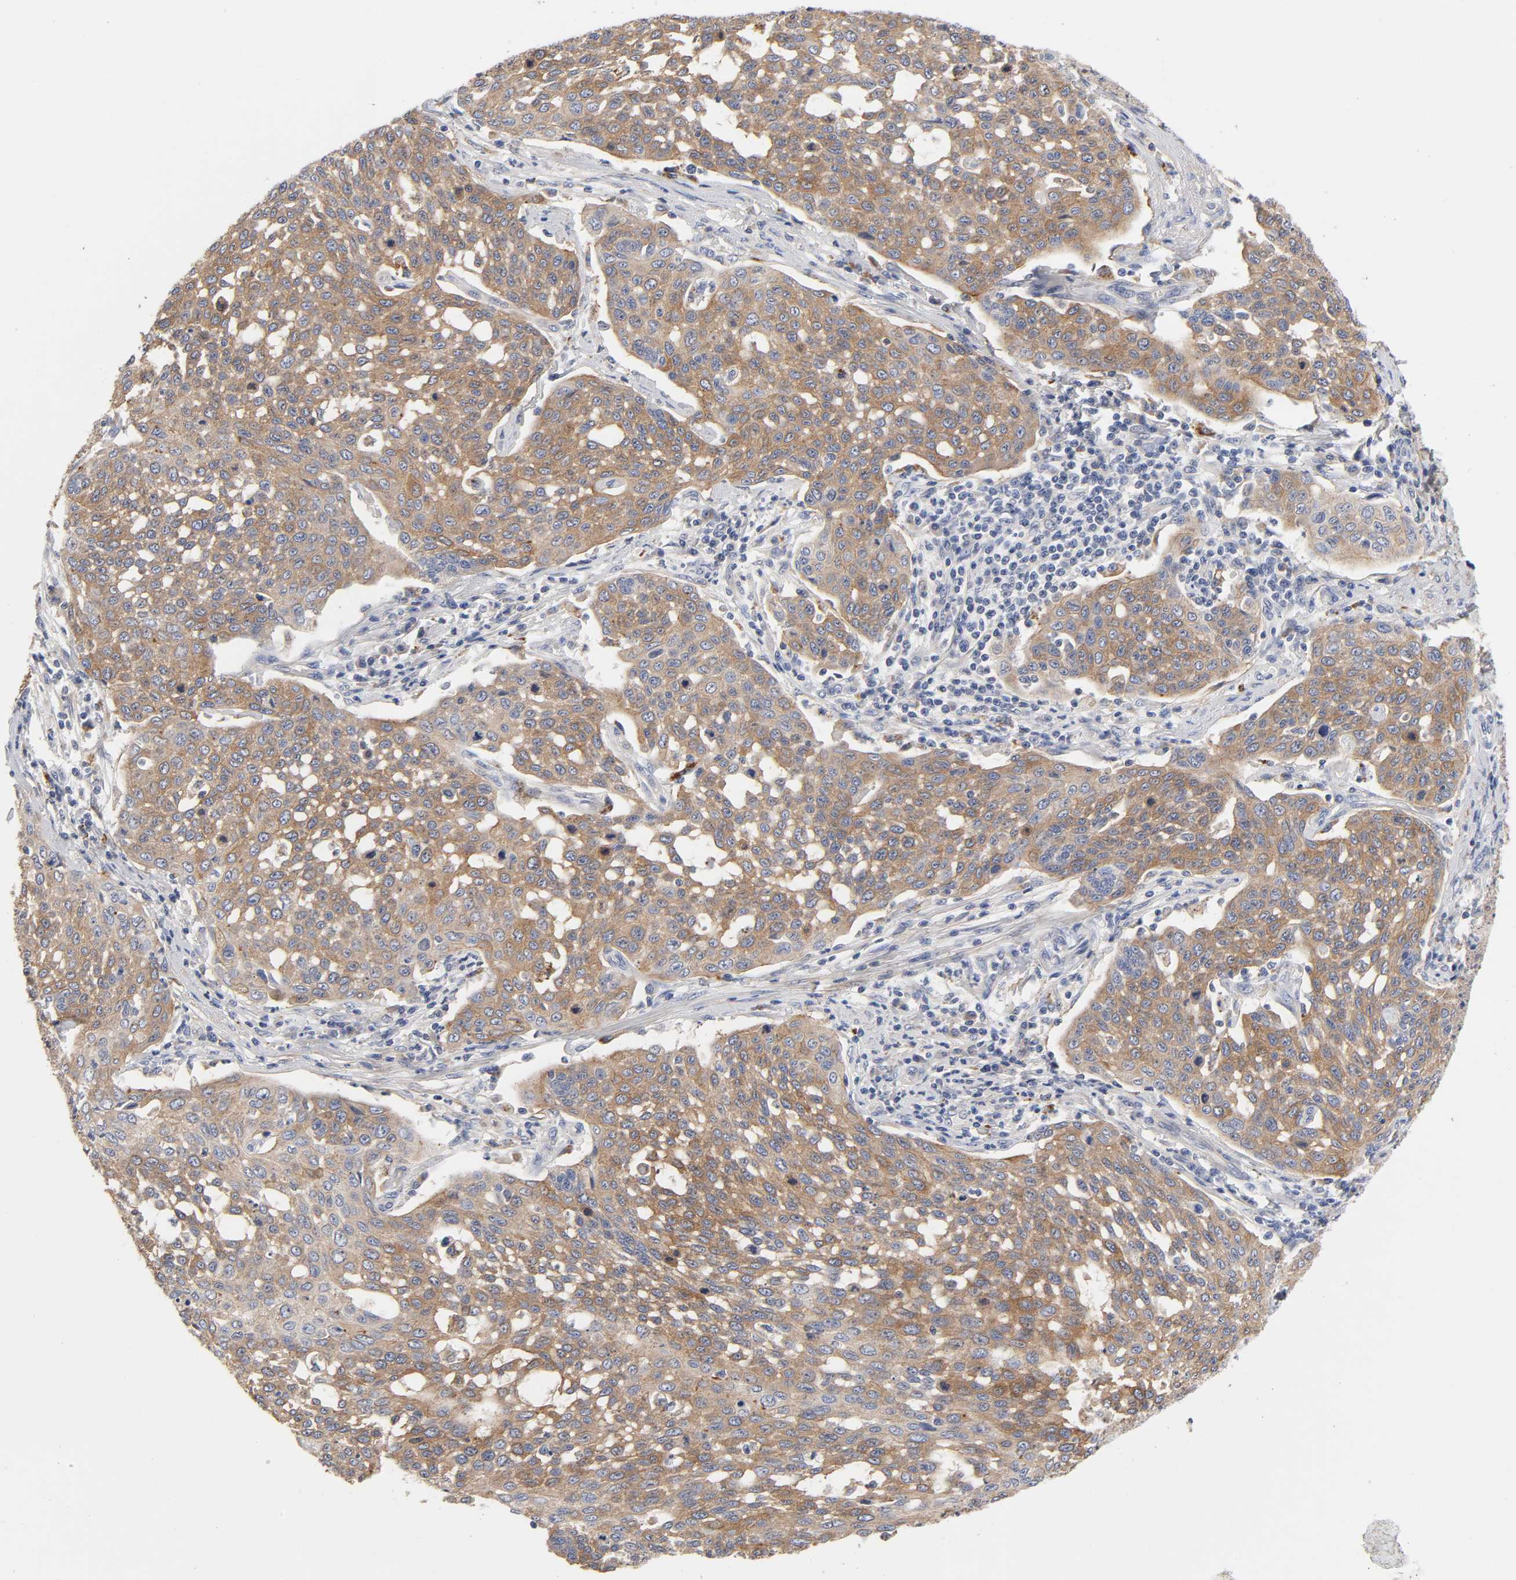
{"staining": {"intensity": "moderate", "quantity": ">75%", "location": "cytoplasmic/membranous"}, "tissue": "cervical cancer", "cell_type": "Tumor cells", "image_type": "cancer", "snomed": [{"axis": "morphology", "description": "Squamous cell carcinoma, NOS"}, {"axis": "topography", "description": "Cervix"}], "caption": "Immunohistochemical staining of cervical squamous cell carcinoma reveals moderate cytoplasmic/membranous protein expression in approximately >75% of tumor cells.", "gene": "C17orf75", "patient": {"sex": "female", "age": 34}}